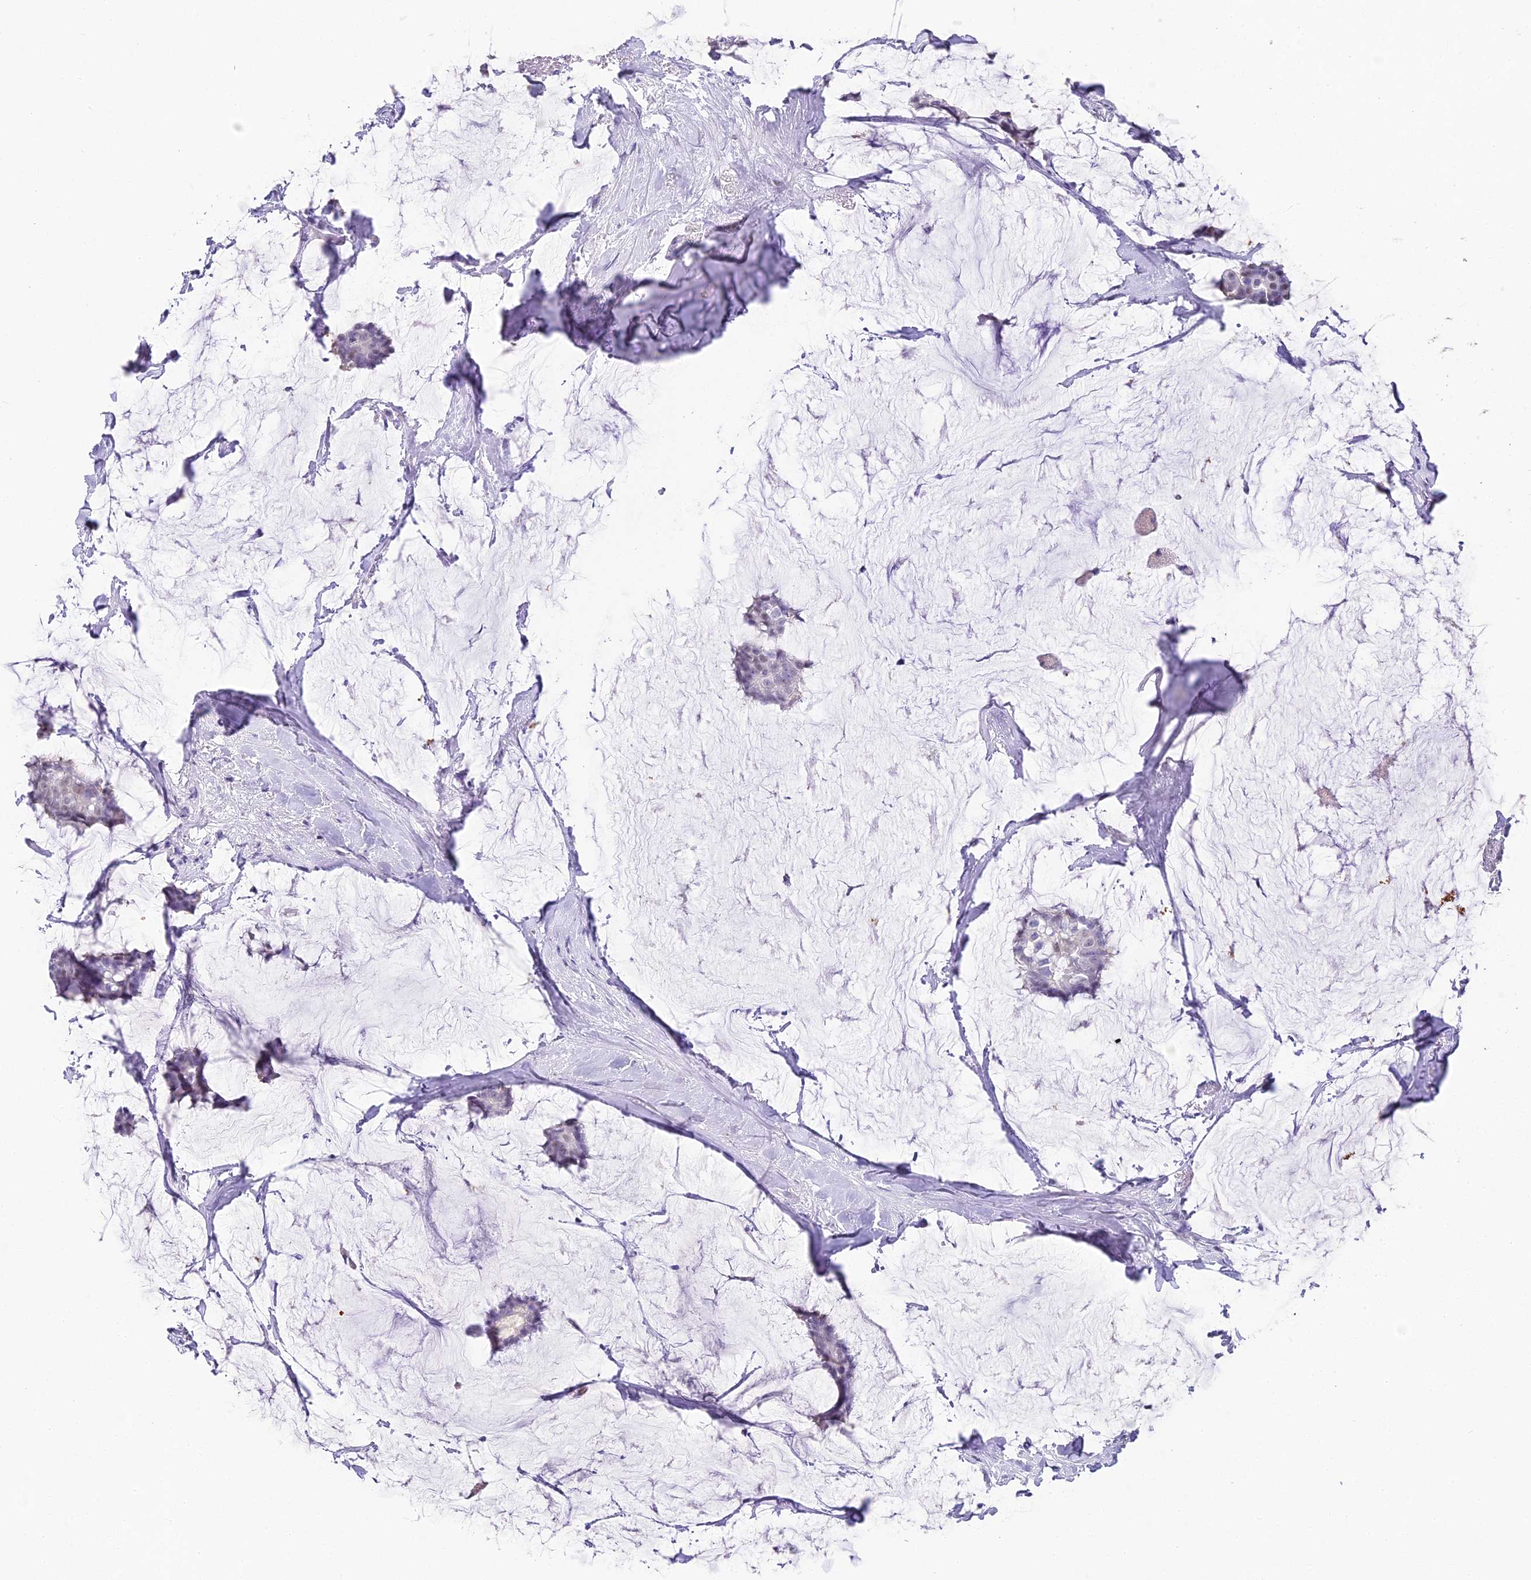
{"staining": {"intensity": "negative", "quantity": "none", "location": "none"}, "tissue": "breast cancer", "cell_type": "Tumor cells", "image_type": "cancer", "snomed": [{"axis": "morphology", "description": "Duct carcinoma"}, {"axis": "topography", "description": "Breast"}], "caption": "High power microscopy photomicrograph of an immunohistochemistry histopathology image of breast infiltrating ductal carcinoma, revealing no significant staining in tumor cells.", "gene": "ABHD14A-ACY1", "patient": {"sex": "female", "age": 93}}